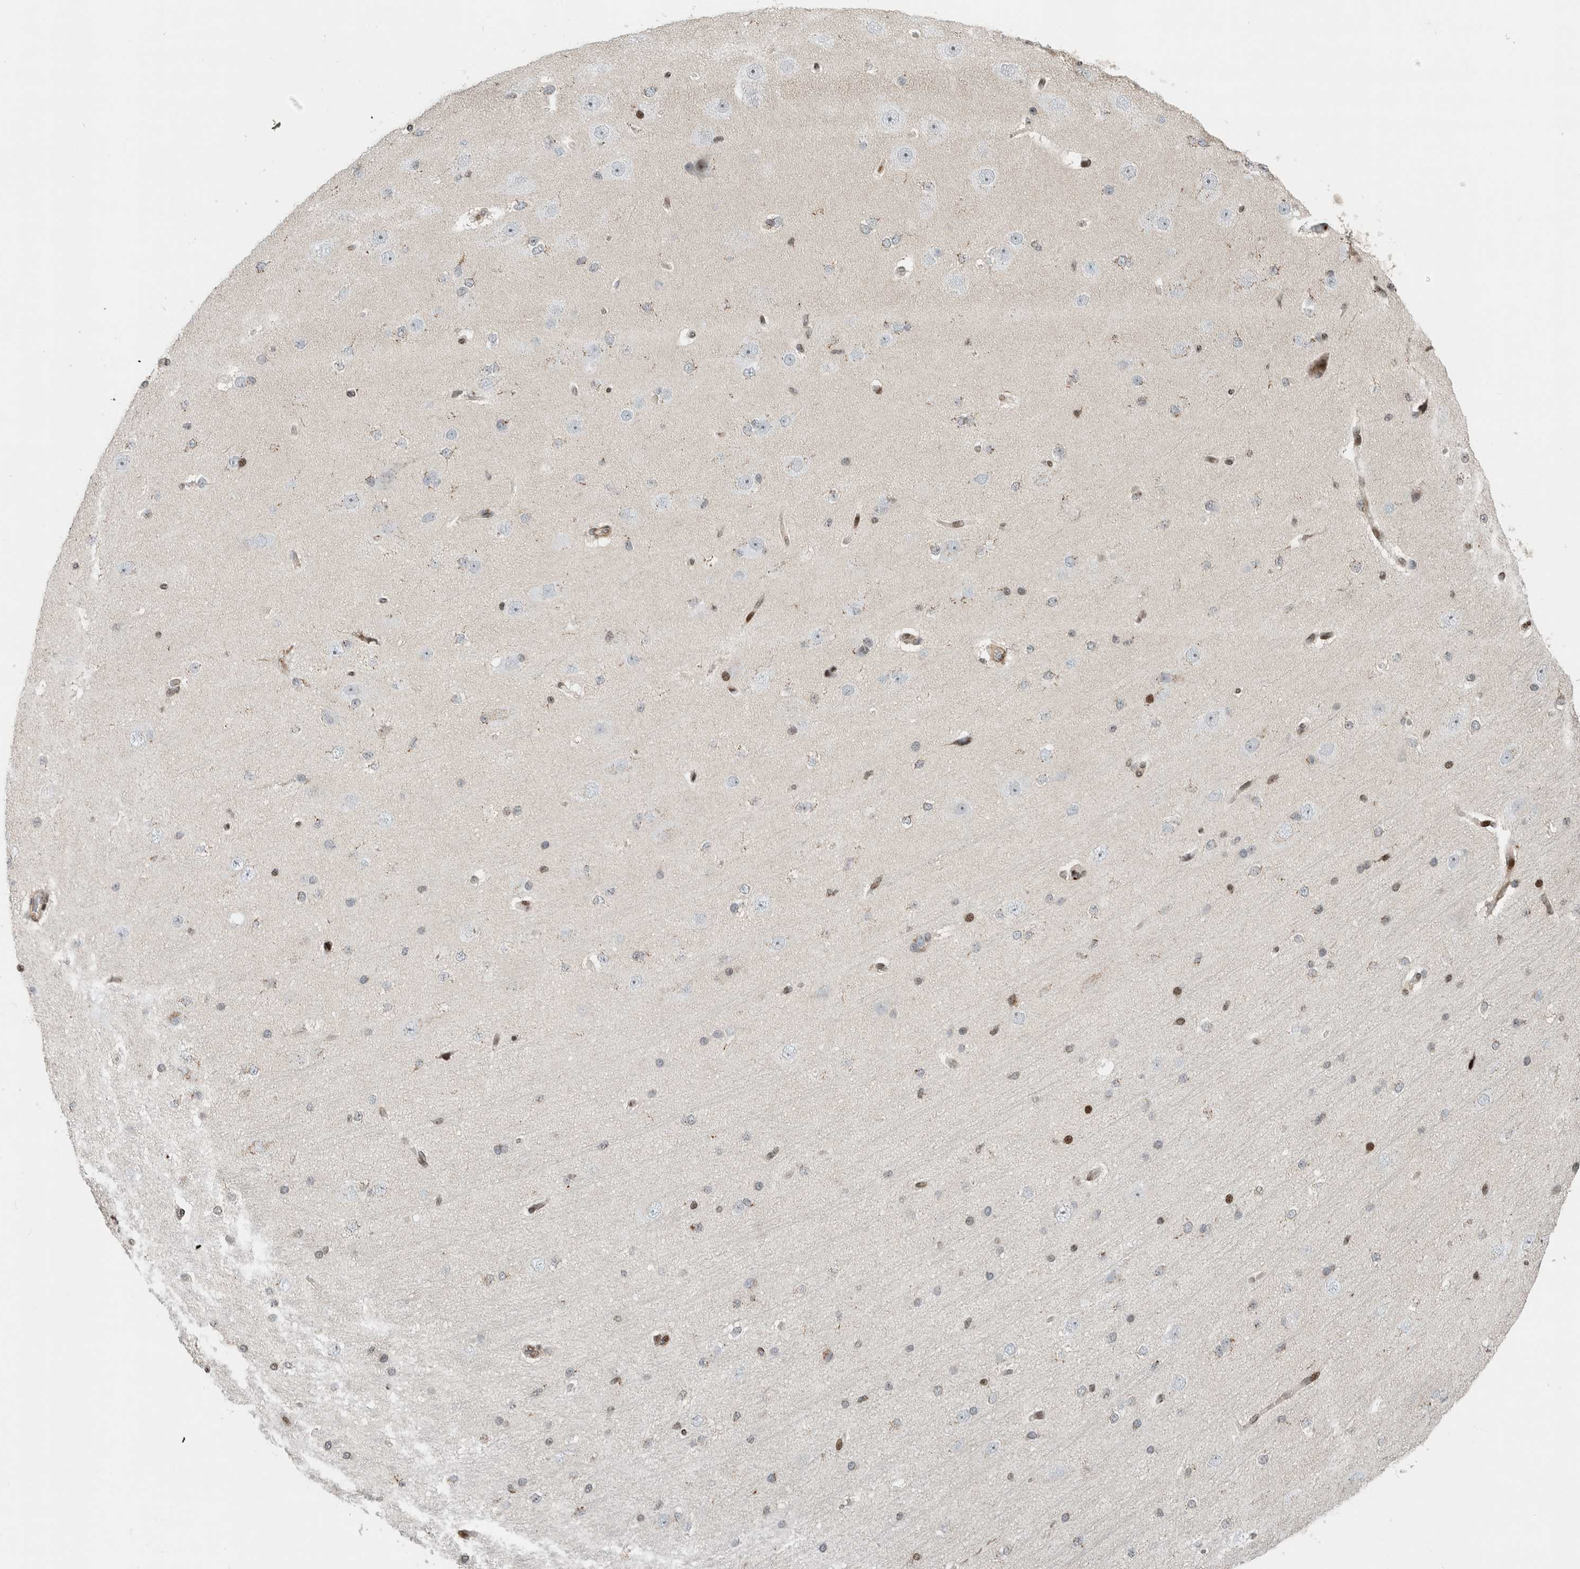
{"staining": {"intensity": "negative", "quantity": "none", "location": "none"}, "tissue": "cerebral cortex", "cell_type": "Endothelial cells", "image_type": "normal", "snomed": [{"axis": "morphology", "description": "Normal tissue, NOS"}, {"axis": "morphology", "description": "Developmental malformation"}, {"axis": "topography", "description": "Cerebral cortex"}], "caption": "IHC of unremarkable cerebral cortex shows no expression in endothelial cells.", "gene": "GINS4", "patient": {"sex": "female", "age": 30}}